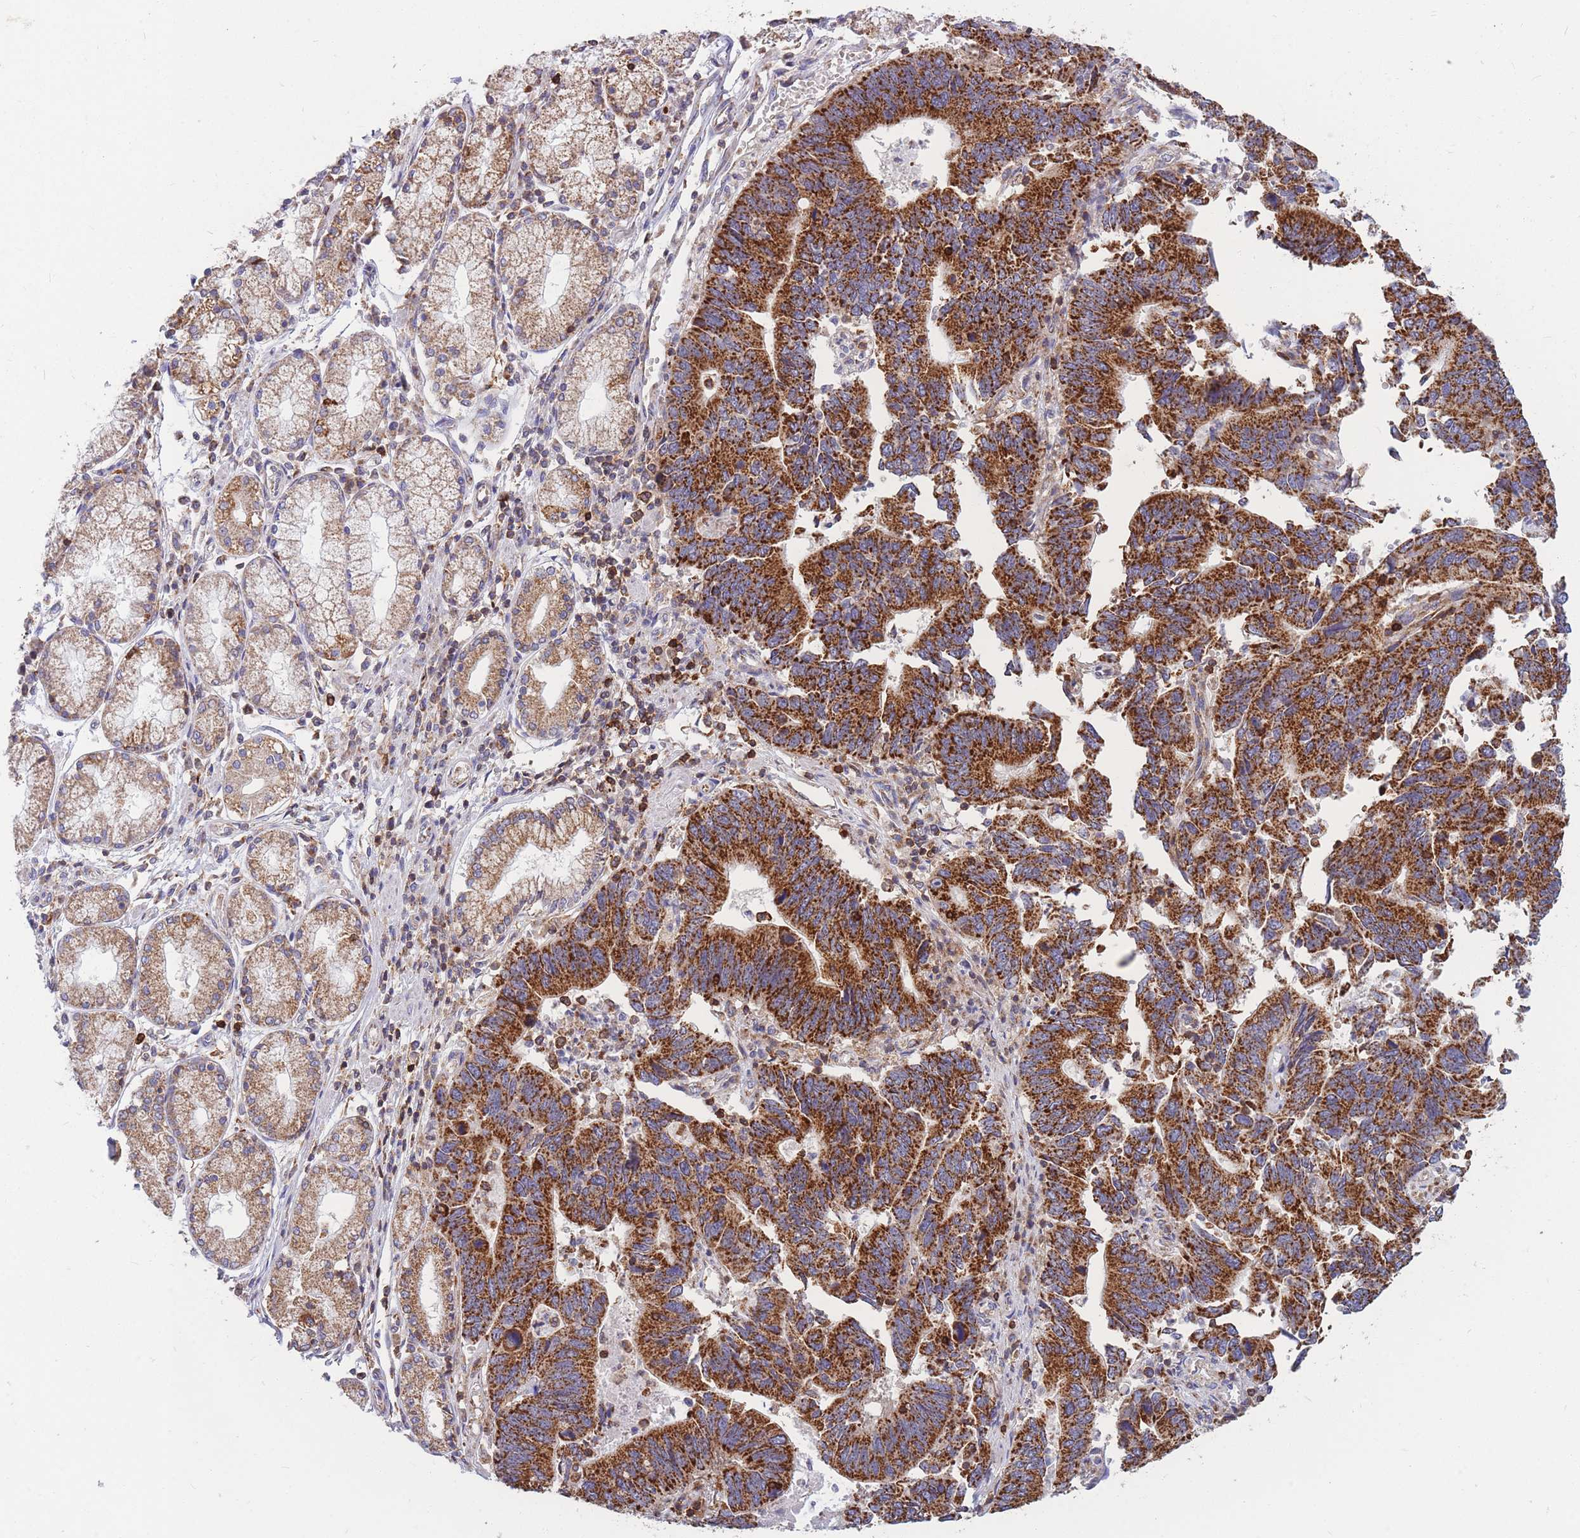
{"staining": {"intensity": "strong", "quantity": ">75%", "location": "cytoplasmic/membranous"}, "tissue": "stomach cancer", "cell_type": "Tumor cells", "image_type": "cancer", "snomed": [{"axis": "morphology", "description": "Adenocarcinoma, NOS"}, {"axis": "topography", "description": "Stomach"}], "caption": "Human stomach adenocarcinoma stained with a protein marker exhibits strong staining in tumor cells.", "gene": "MRPL54", "patient": {"sex": "male", "age": 59}}